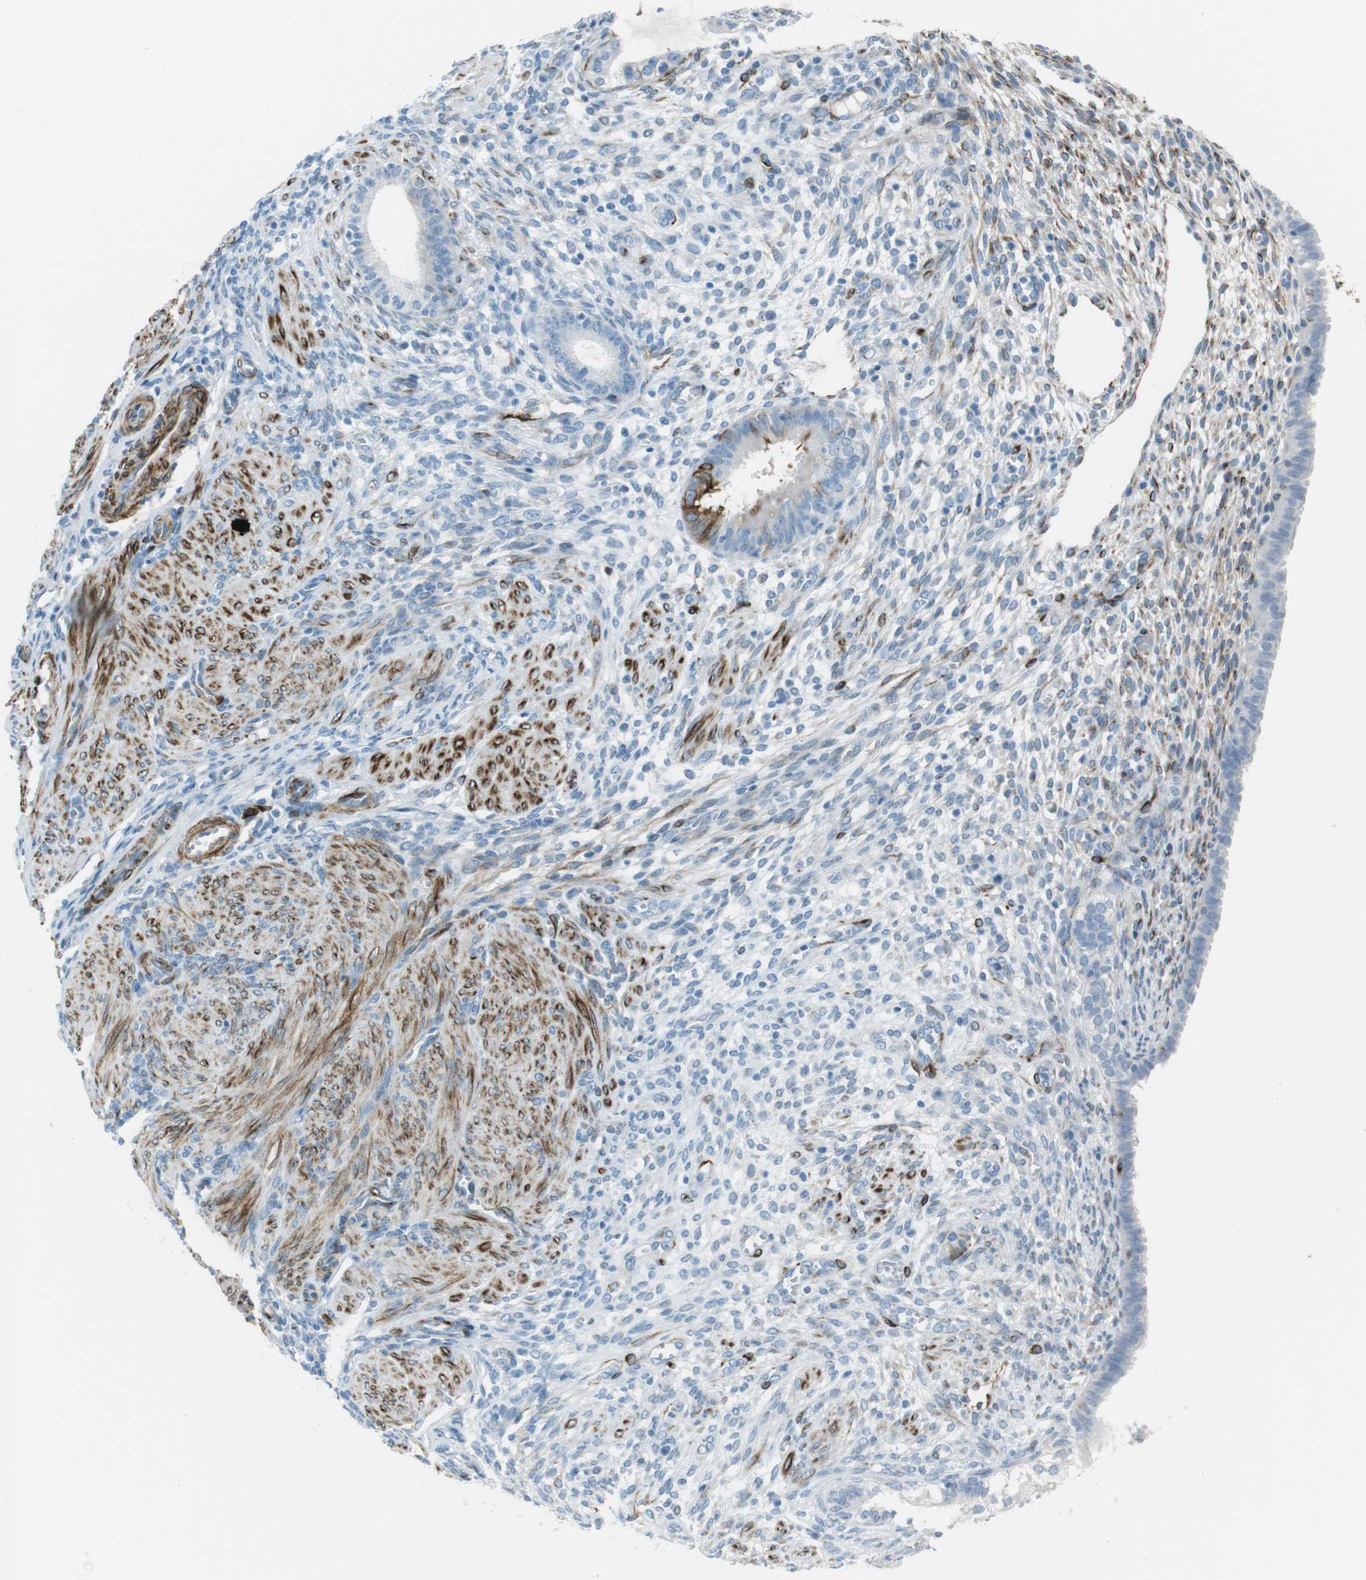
{"staining": {"intensity": "negative", "quantity": "none", "location": "none"}, "tissue": "endometrium", "cell_type": "Cells in endometrial stroma", "image_type": "normal", "snomed": [{"axis": "morphology", "description": "Normal tissue, NOS"}, {"axis": "topography", "description": "Endometrium"}], "caption": "Immunohistochemical staining of unremarkable human endometrium demonstrates no significant expression in cells in endometrial stroma. Brightfield microscopy of immunohistochemistry (IHC) stained with DAB (3,3'-diaminobenzidine) (brown) and hematoxylin (blue), captured at high magnification.", "gene": "TUBB2A", "patient": {"sex": "female", "age": 72}}